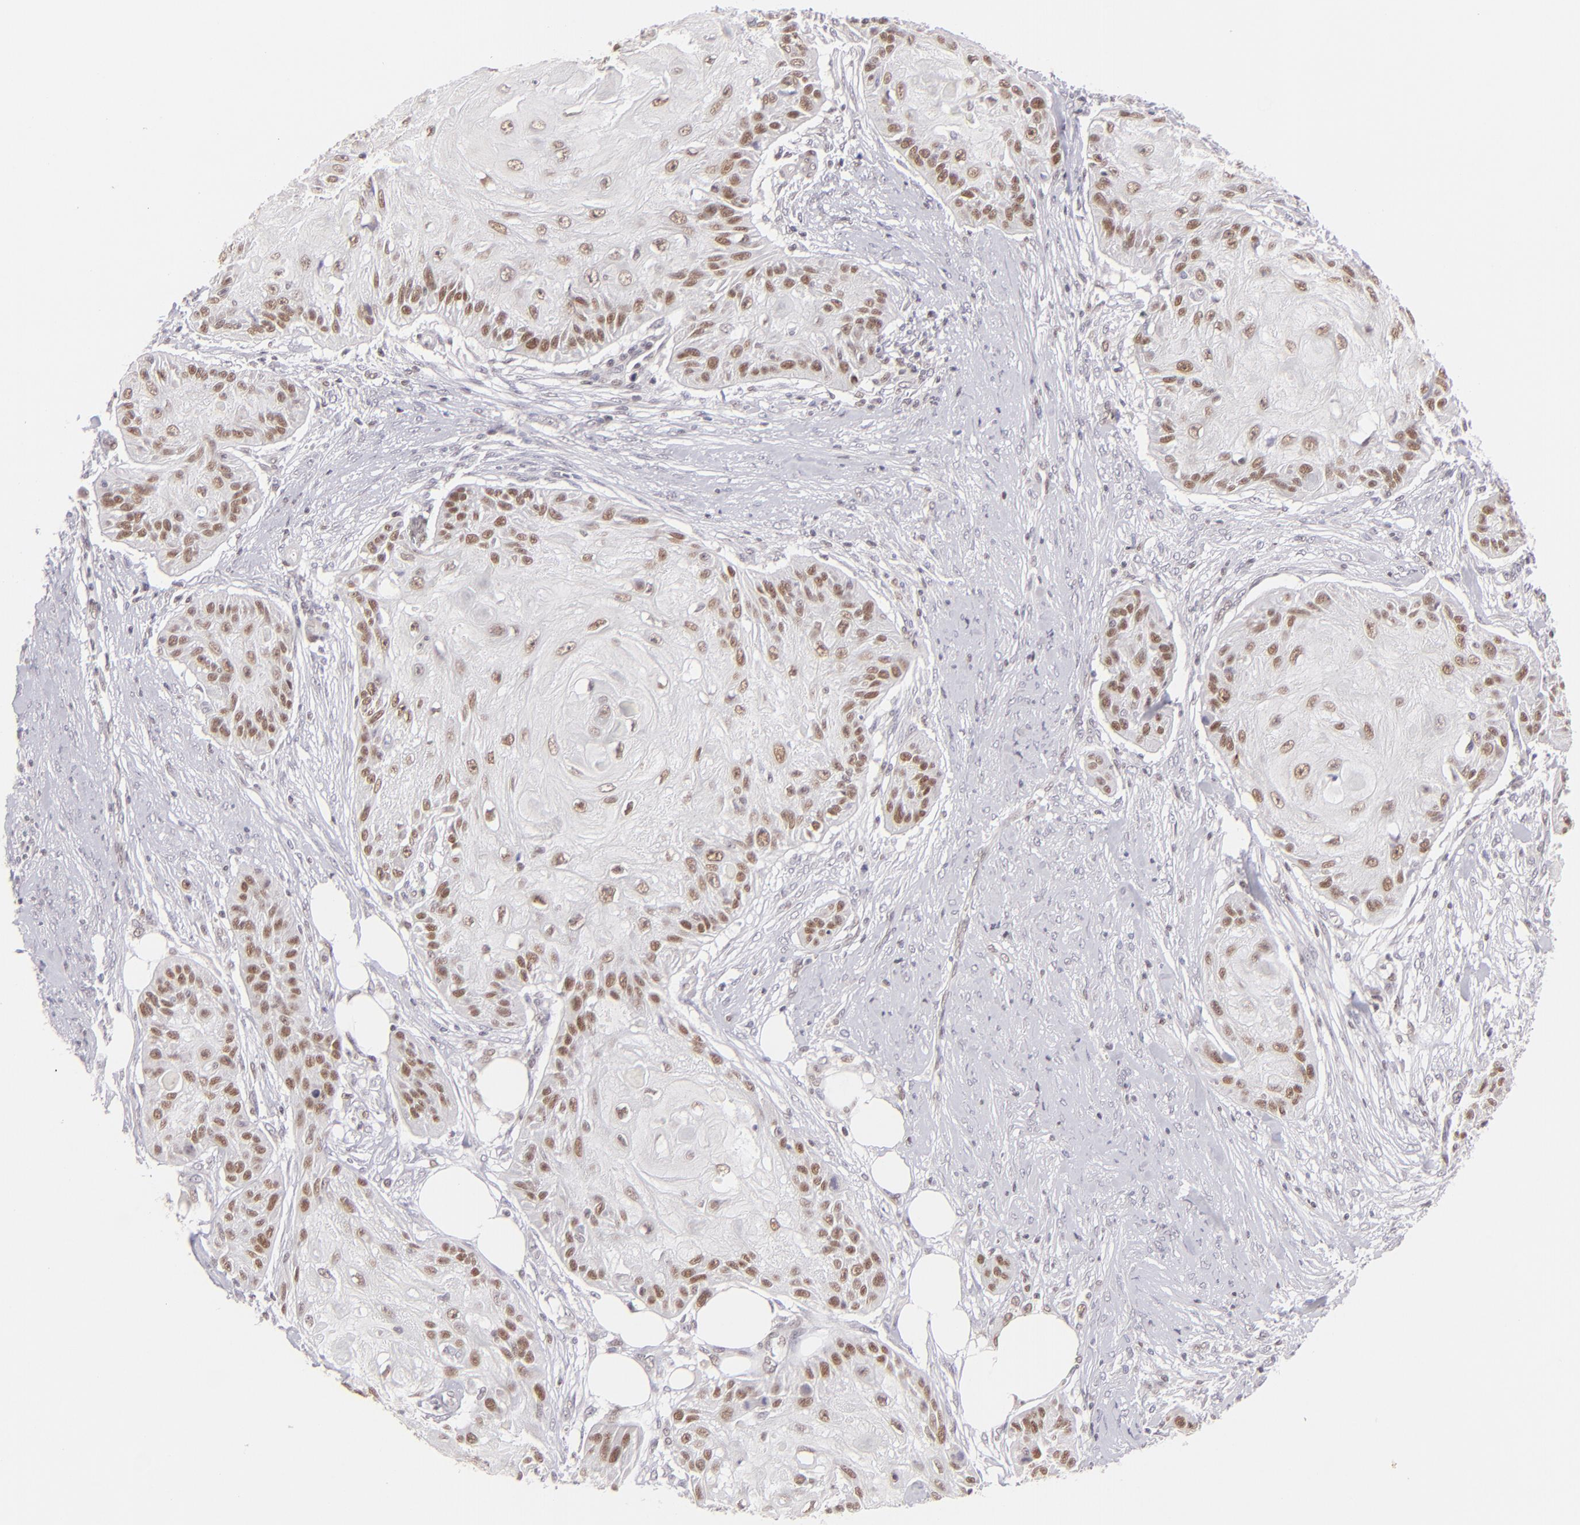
{"staining": {"intensity": "moderate", "quantity": "25%-75%", "location": "nuclear"}, "tissue": "skin cancer", "cell_type": "Tumor cells", "image_type": "cancer", "snomed": [{"axis": "morphology", "description": "Squamous cell carcinoma, NOS"}, {"axis": "topography", "description": "Skin"}], "caption": "Protein staining reveals moderate nuclear staining in about 25%-75% of tumor cells in squamous cell carcinoma (skin).", "gene": "POU2F1", "patient": {"sex": "female", "age": 88}}